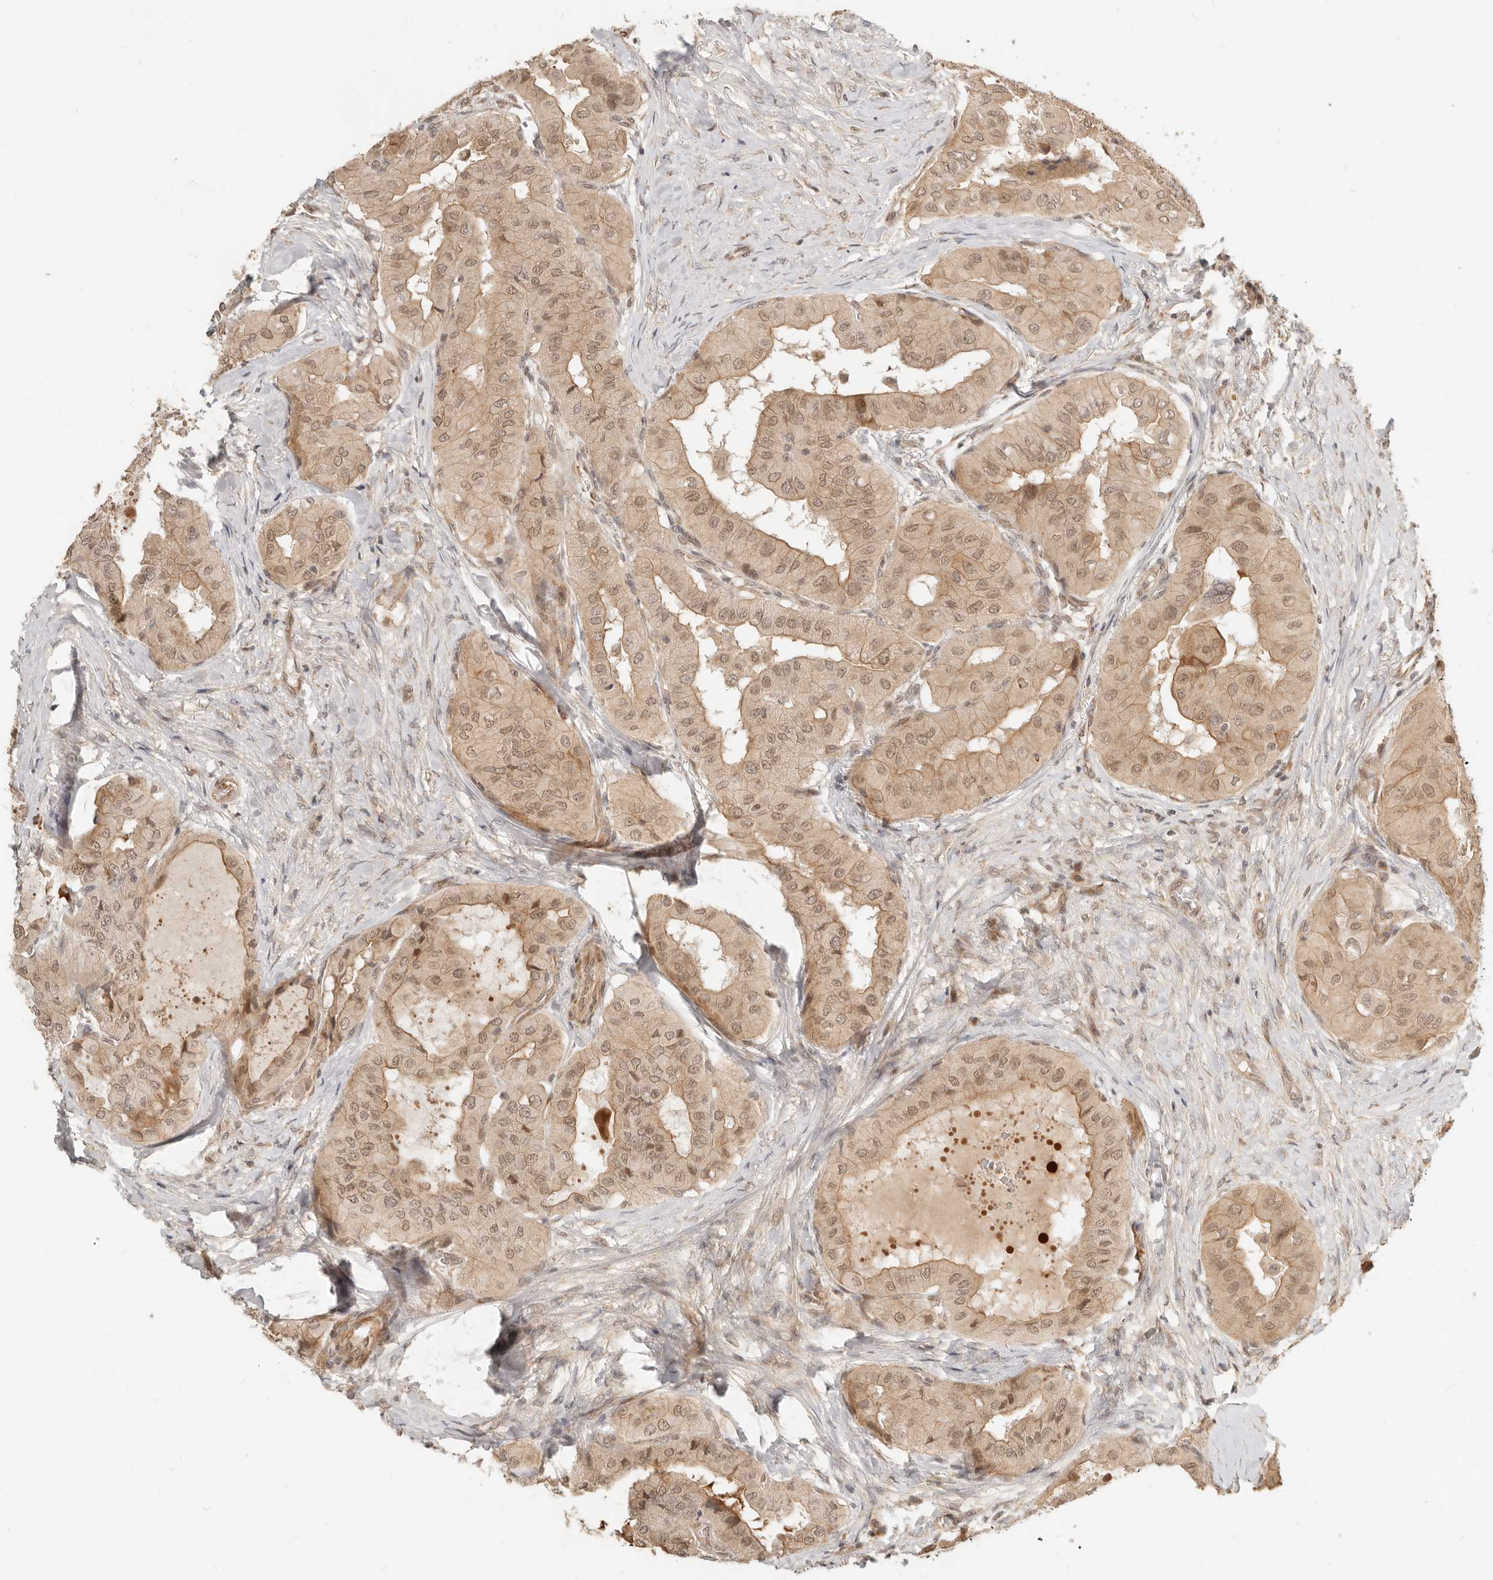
{"staining": {"intensity": "weak", "quantity": ">75%", "location": "cytoplasmic/membranous,nuclear"}, "tissue": "thyroid cancer", "cell_type": "Tumor cells", "image_type": "cancer", "snomed": [{"axis": "morphology", "description": "Papillary adenocarcinoma, NOS"}, {"axis": "topography", "description": "Thyroid gland"}], "caption": "A brown stain highlights weak cytoplasmic/membranous and nuclear staining of a protein in human thyroid cancer tumor cells. (DAB (3,3'-diaminobenzidine) = brown stain, brightfield microscopy at high magnification).", "gene": "BAALC", "patient": {"sex": "female", "age": 59}}